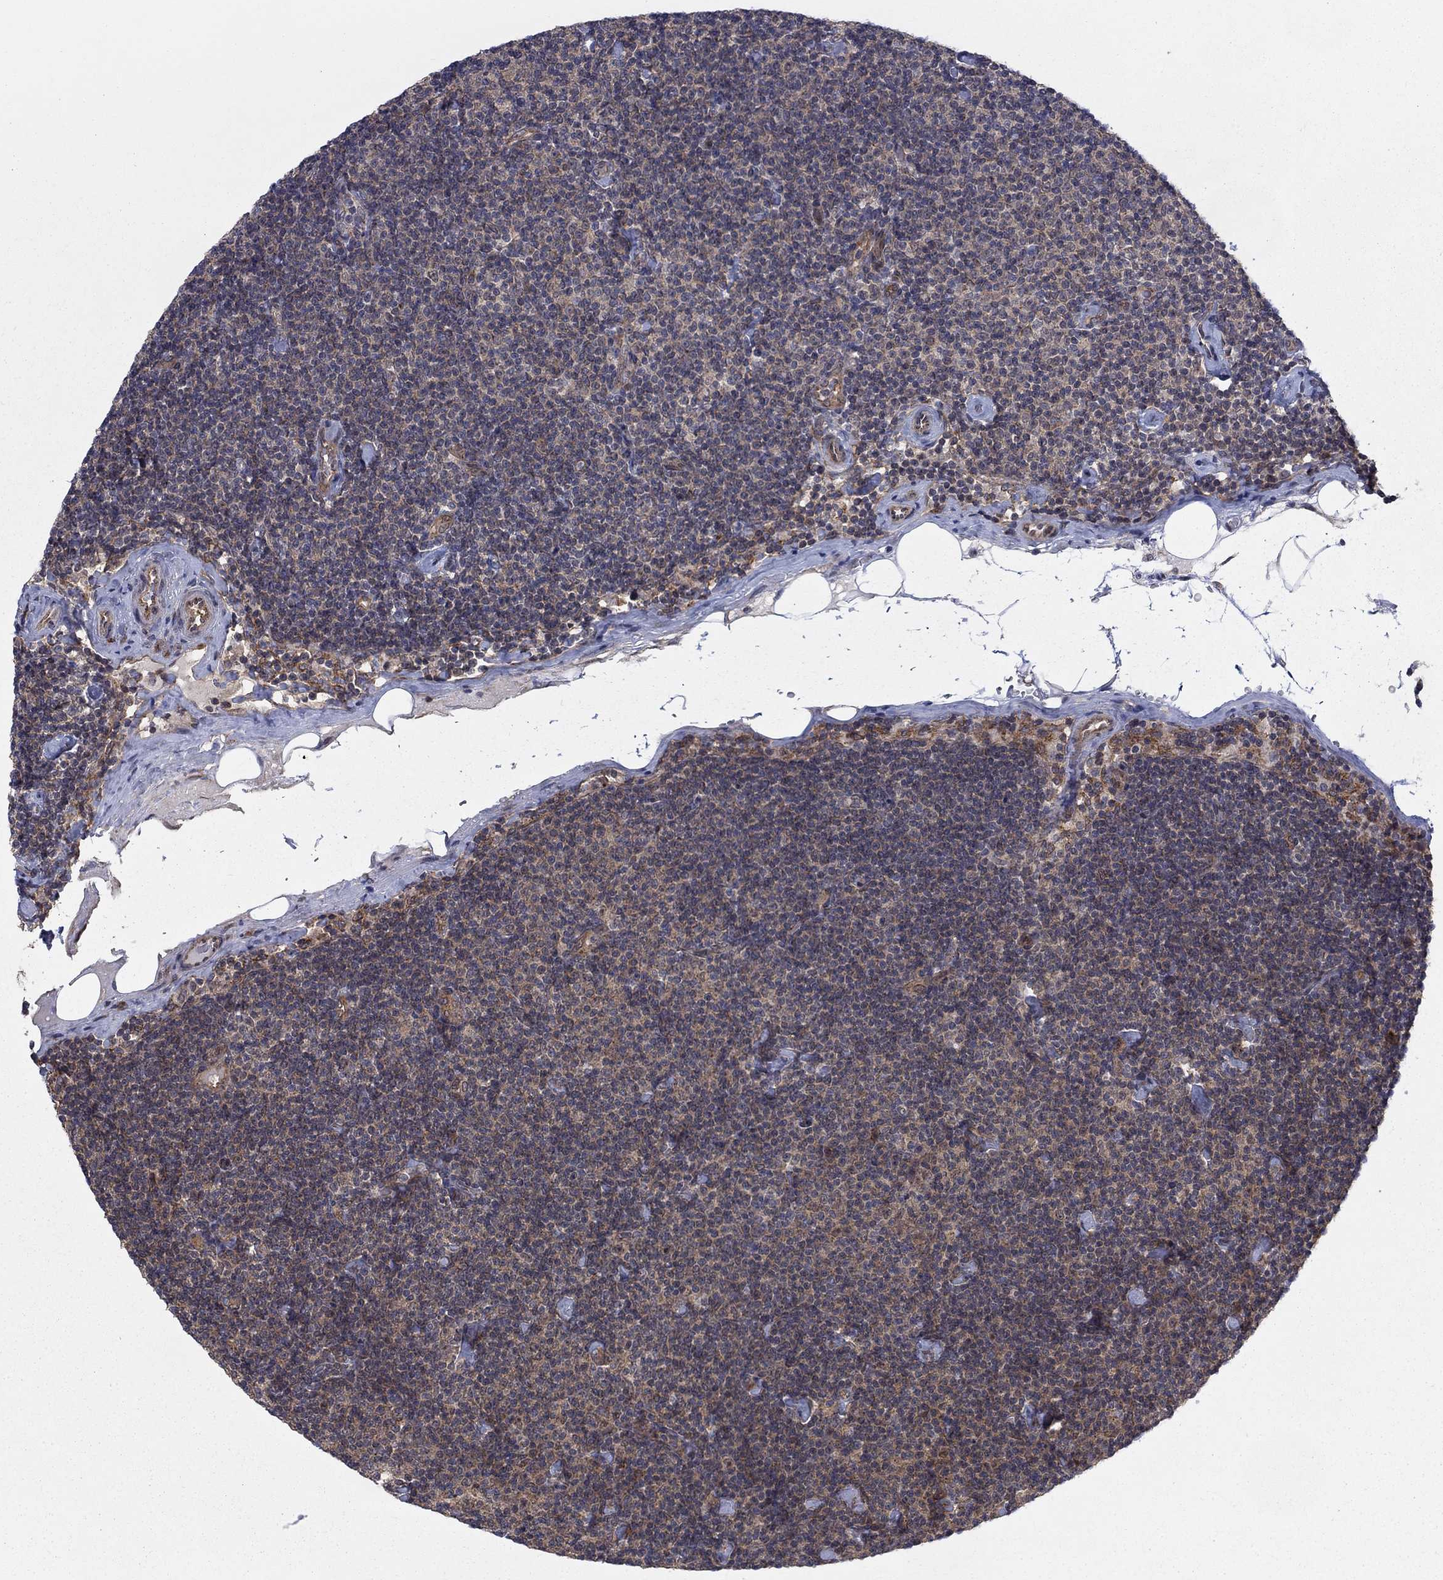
{"staining": {"intensity": "weak", "quantity": "25%-75%", "location": "cytoplasmic/membranous"}, "tissue": "lymphoma", "cell_type": "Tumor cells", "image_type": "cancer", "snomed": [{"axis": "morphology", "description": "Malignant lymphoma, non-Hodgkin's type, Low grade"}, {"axis": "topography", "description": "Lymph node"}], "caption": "Brown immunohistochemical staining in human lymphoma displays weak cytoplasmic/membranous staining in about 25%-75% of tumor cells. (DAB IHC with brightfield microscopy, high magnification).", "gene": "SH3RF1", "patient": {"sex": "male", "age": 81}}